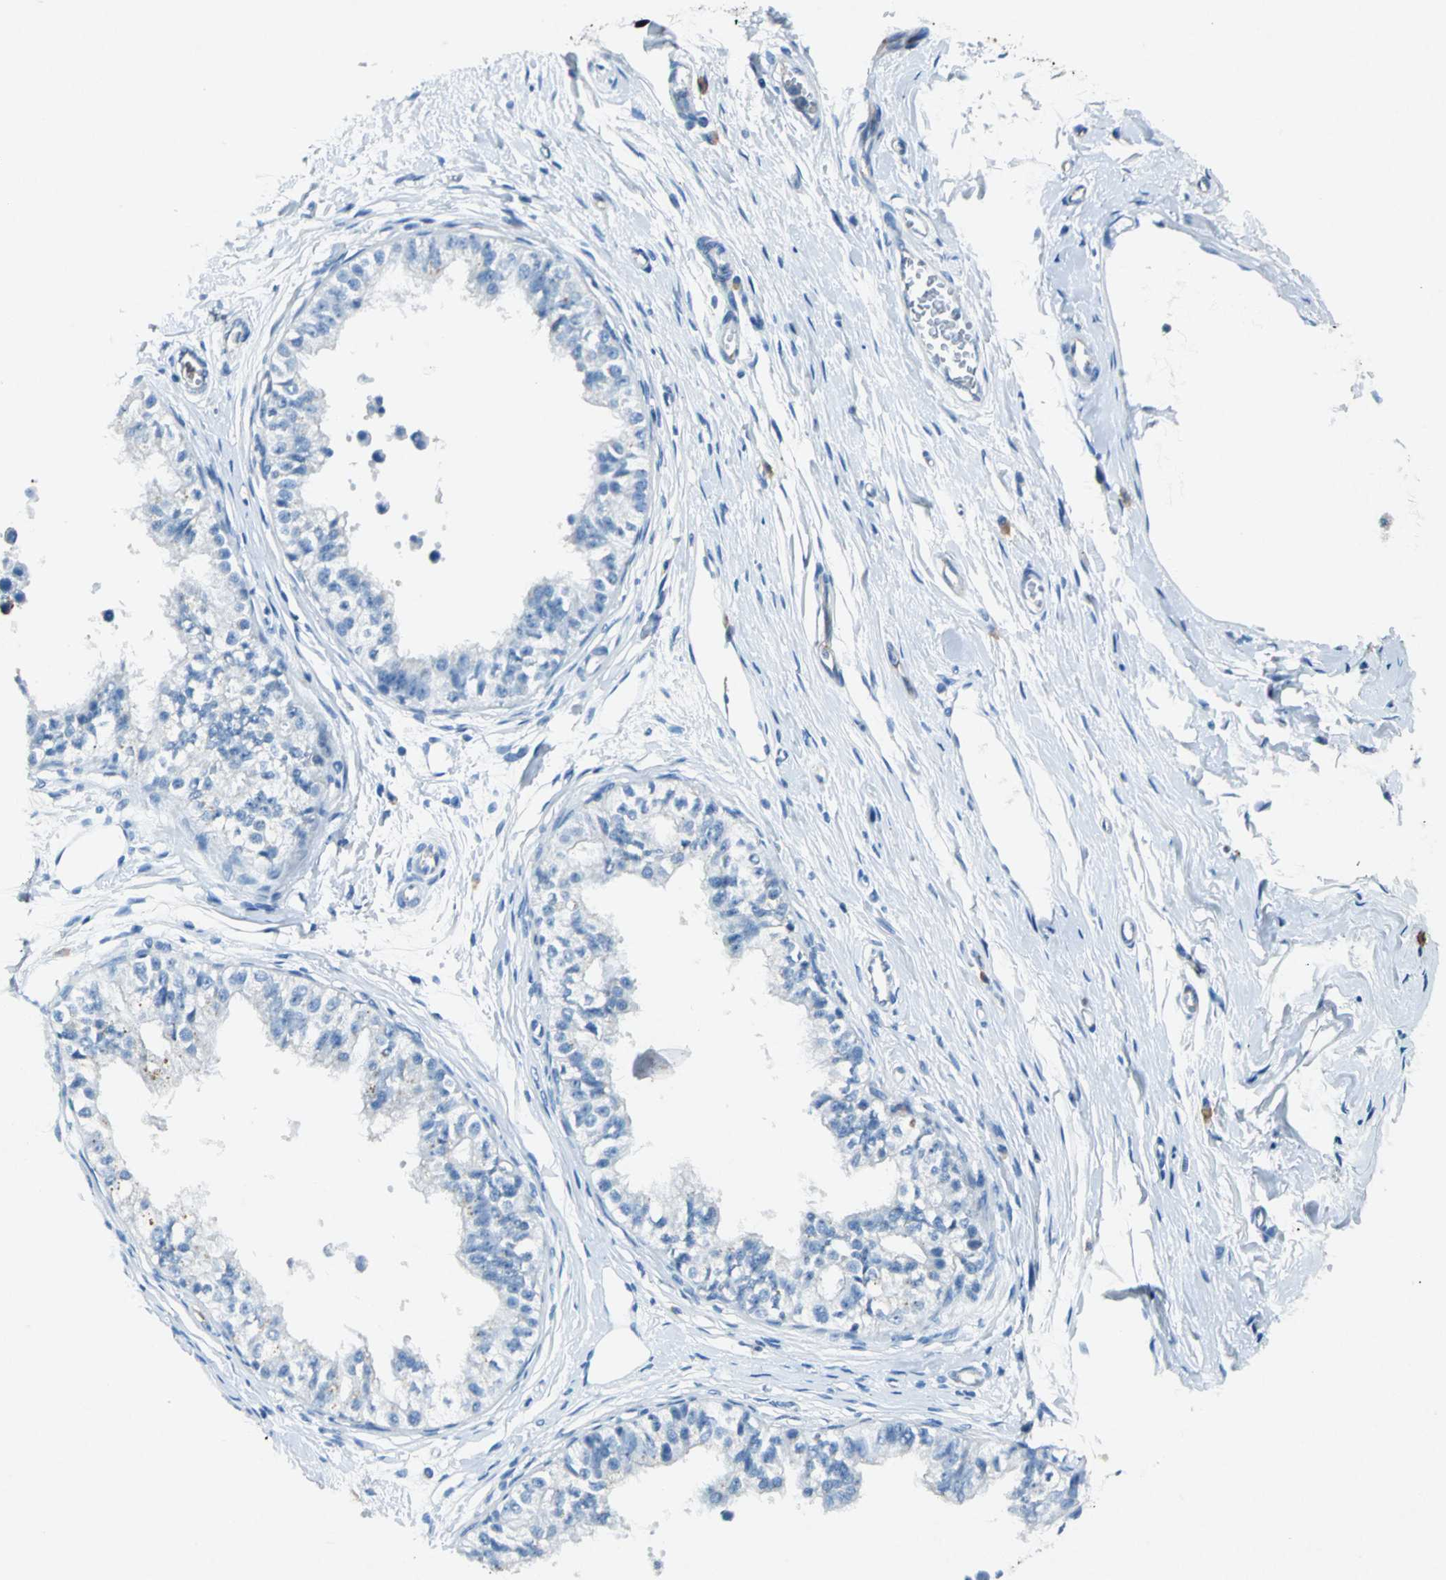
{"staining": {"intensity": "negative", "quantity": "none", "location": "none"}, "tissue": "epididymis", "cell_type": "Glandular cells", "image_type": "normal", "snomed": [{"axis": "morphology", "description": "Normal tissue, NOS"}, {"axis": "morphology", "description": "Adenocarcinoma, metastatic, NOS"}, {"axis": "topography", "description": "Testis"}, {"axis": "topography", "description": "Epididymis"}], "caption": "Glandular cells are negative for brown protein staining in unremarkable epididymis. (DAB IHC, high magnification).", "gene": "RPS13", "patient": {"sex": "male", "age": 26}}